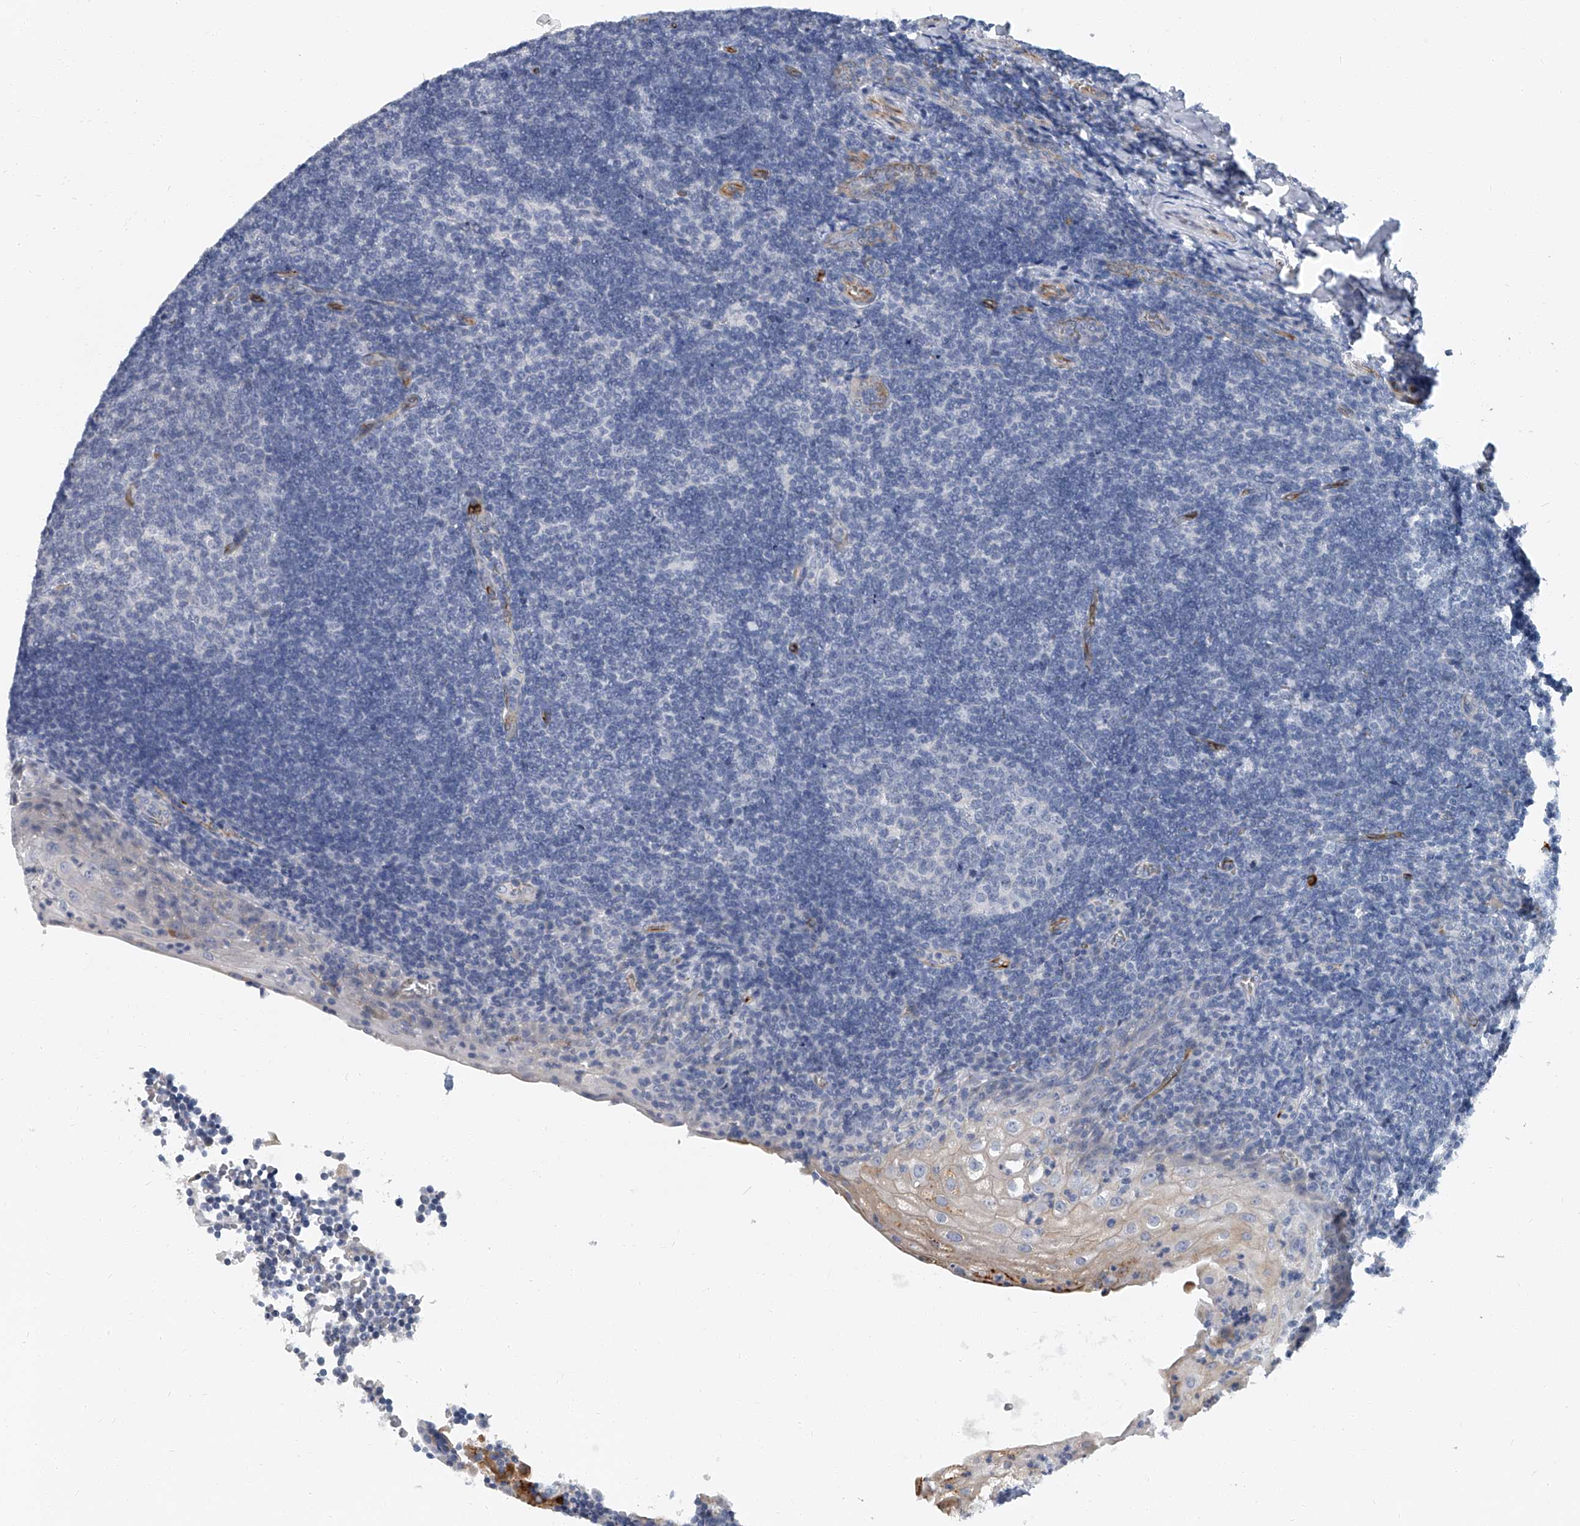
{"staining": {"intensity": "negative", "quantity": "none", "location": "none"}, "tissue": "tonsil", "cell_type": "Germinal center cells", "image_type": "normal", "snomed": [{"axis": "morphology", "description": "Normal tissue, NOS"}, {"axis": "topography", "description": "Tonsil"}], "caption": "Image shows no significant protein positivity in germinal center cells of unremarkable tonsil.", "gene": "KIRREL1", "patient": {"sex": "male", "age": 37}}